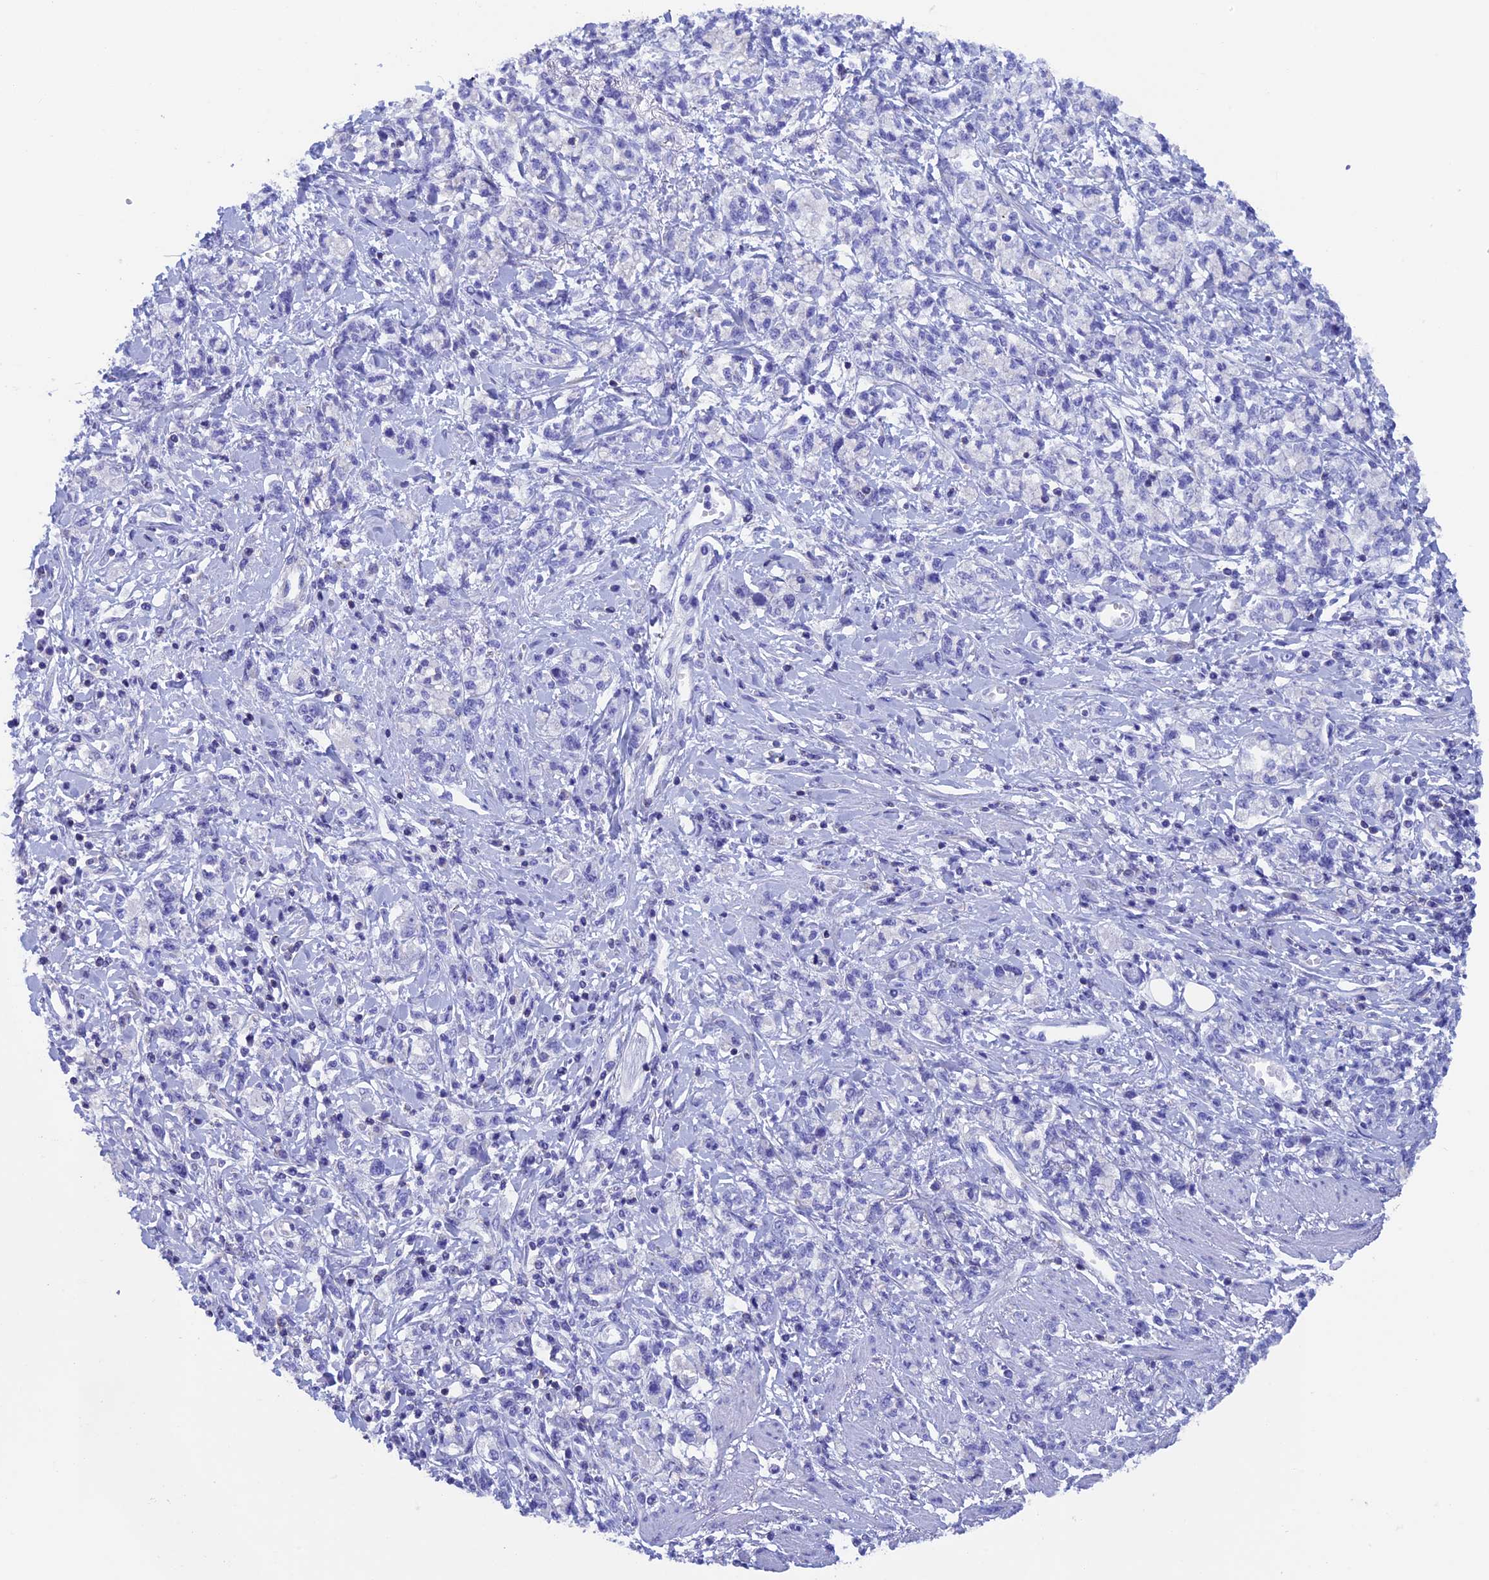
{"staining": {"intensity": "negative", "quantity": "none", "location": "none"}, "tissue": "stomach cancer", "cell_type": "Tumor cells", "image_type": "cancer", "snomed": [{"axis": "morphology", "description": "Adenocarcinoma, NOS"}, {"axis": "topography", "description": "Stomach"}], "caption": "The histopathology image demonstrates no staining of tumor cells in stomach cancer (adenocarcinoma).", "gene": "SEPTIN1", "patient": {"sex": "female", "age": 76}}